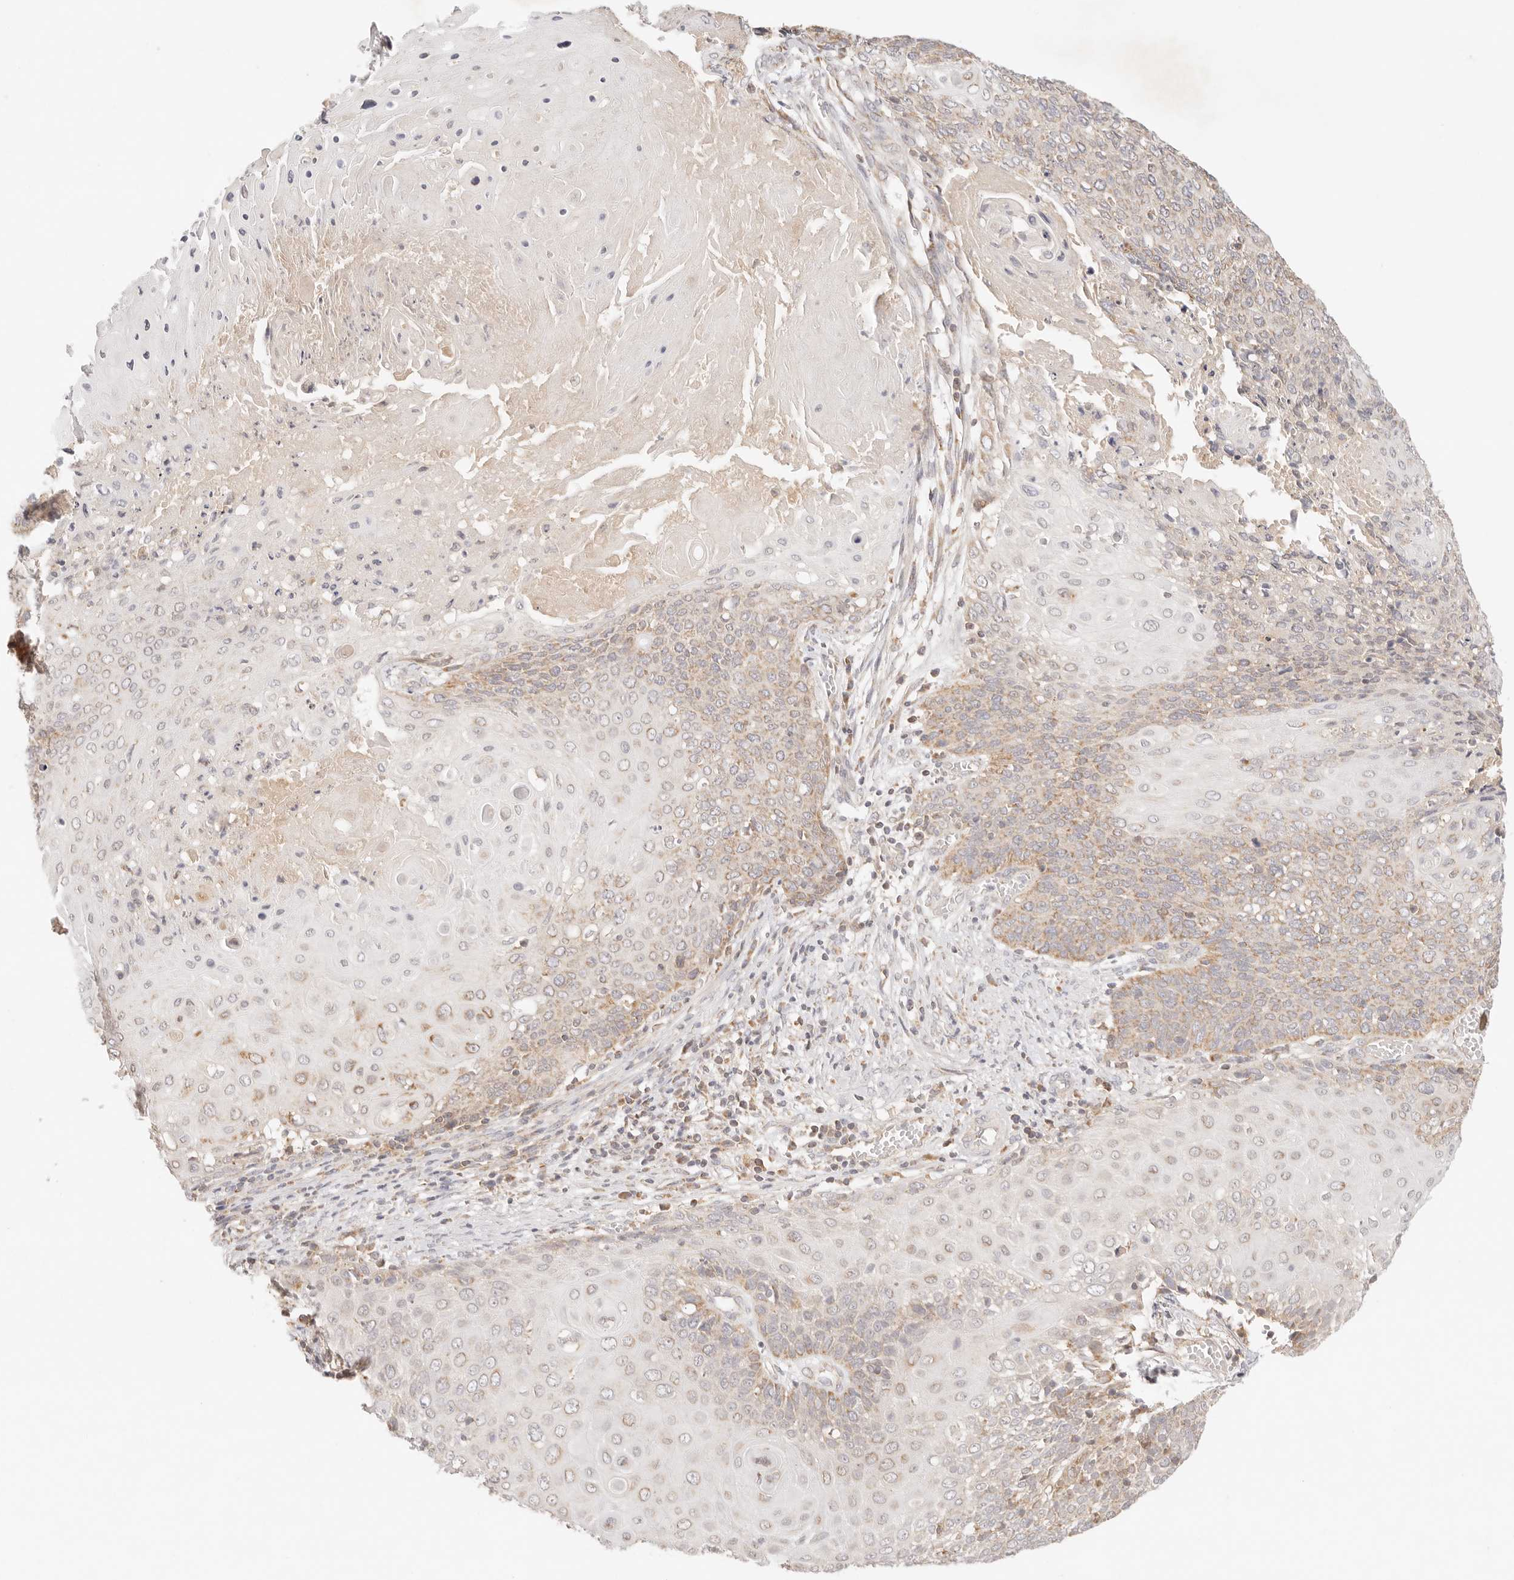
{"staining": {"intensity": "weak", "quantity": "<25%", "location": "cytoplasmic/membranous"}, "tissue": "cervical cancer", "cell_type": "Tumor cells", "image_type": "cancer", "snomed": [{"axis": "morphology", "description": "Squamous cell carcinoma, NOS"}, {"axis": "topography", "description": "Cervix"}], "caption": "Image shows no significant protein staining in tumor cells of cervical cancer.", "gene": "COA6", "patient": {"sex": "female", "age": 39}}